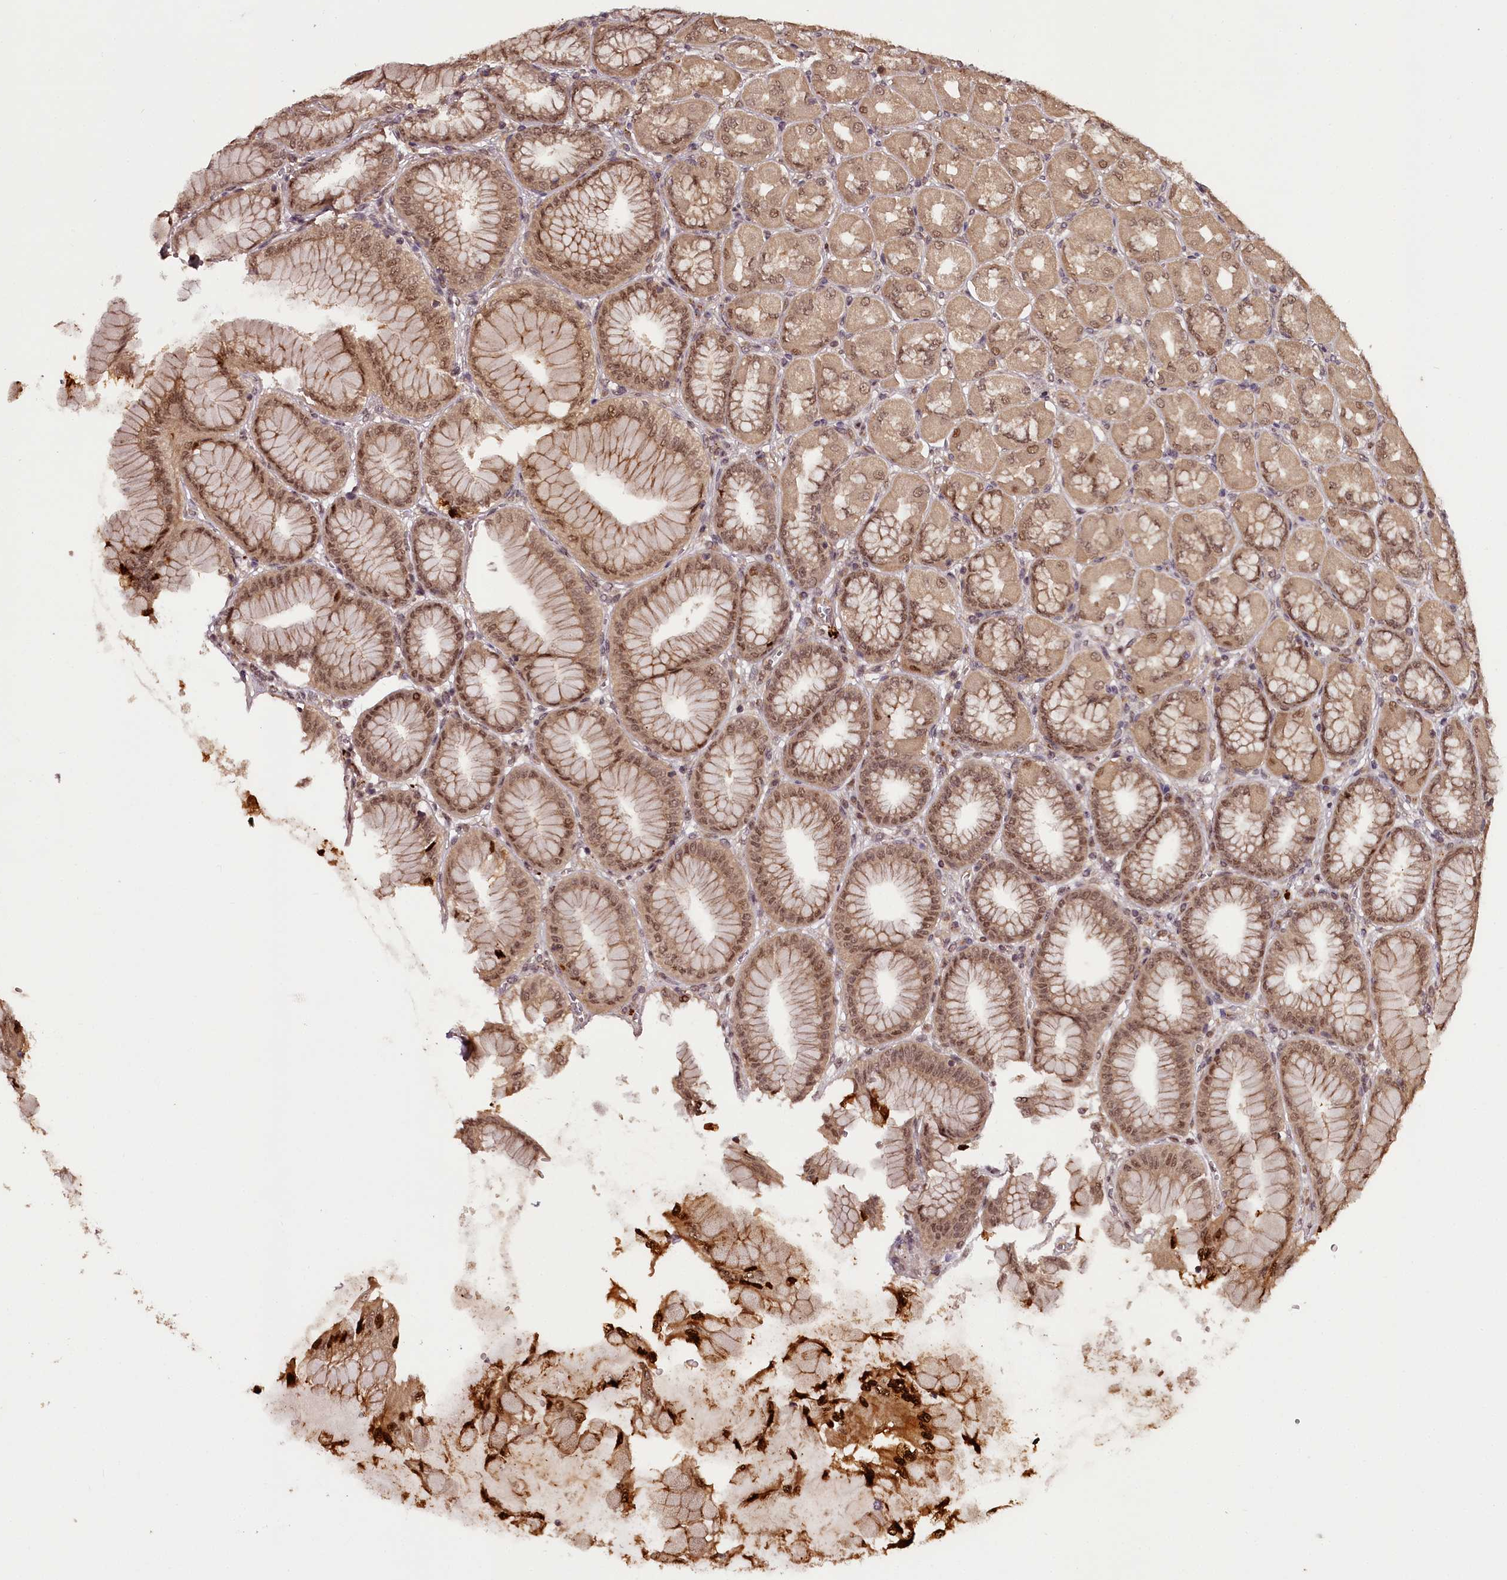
{"staining": {"intensity": "strong", "quantity": ">75%", "location": "cytoplasmic/membranous,nuclear"}, "tissue": "stomach", "cell_type": "Glandular cells", "image_type": "normal", "snomed": [{"axis": "morphology", "description": "Normal tissue, NOS"}, {"axis": "topography", "description": "Stomach, upper"}], "caption": "High-magnification brightfield microscopy of benign stomach stained with DAB (brown) and counterstained with hematoxylin (blue). glandular cells exhibit strong cytoplasmic/membranous,nuclear staining is present in approximately>75% of cells. The protein is stained brown, and the nuclei are stained in blue (DAB IHC with brightfield microscopy, high magnification).", "gene": "MAML3", "patient": {"sex": "female", "age": 56}}